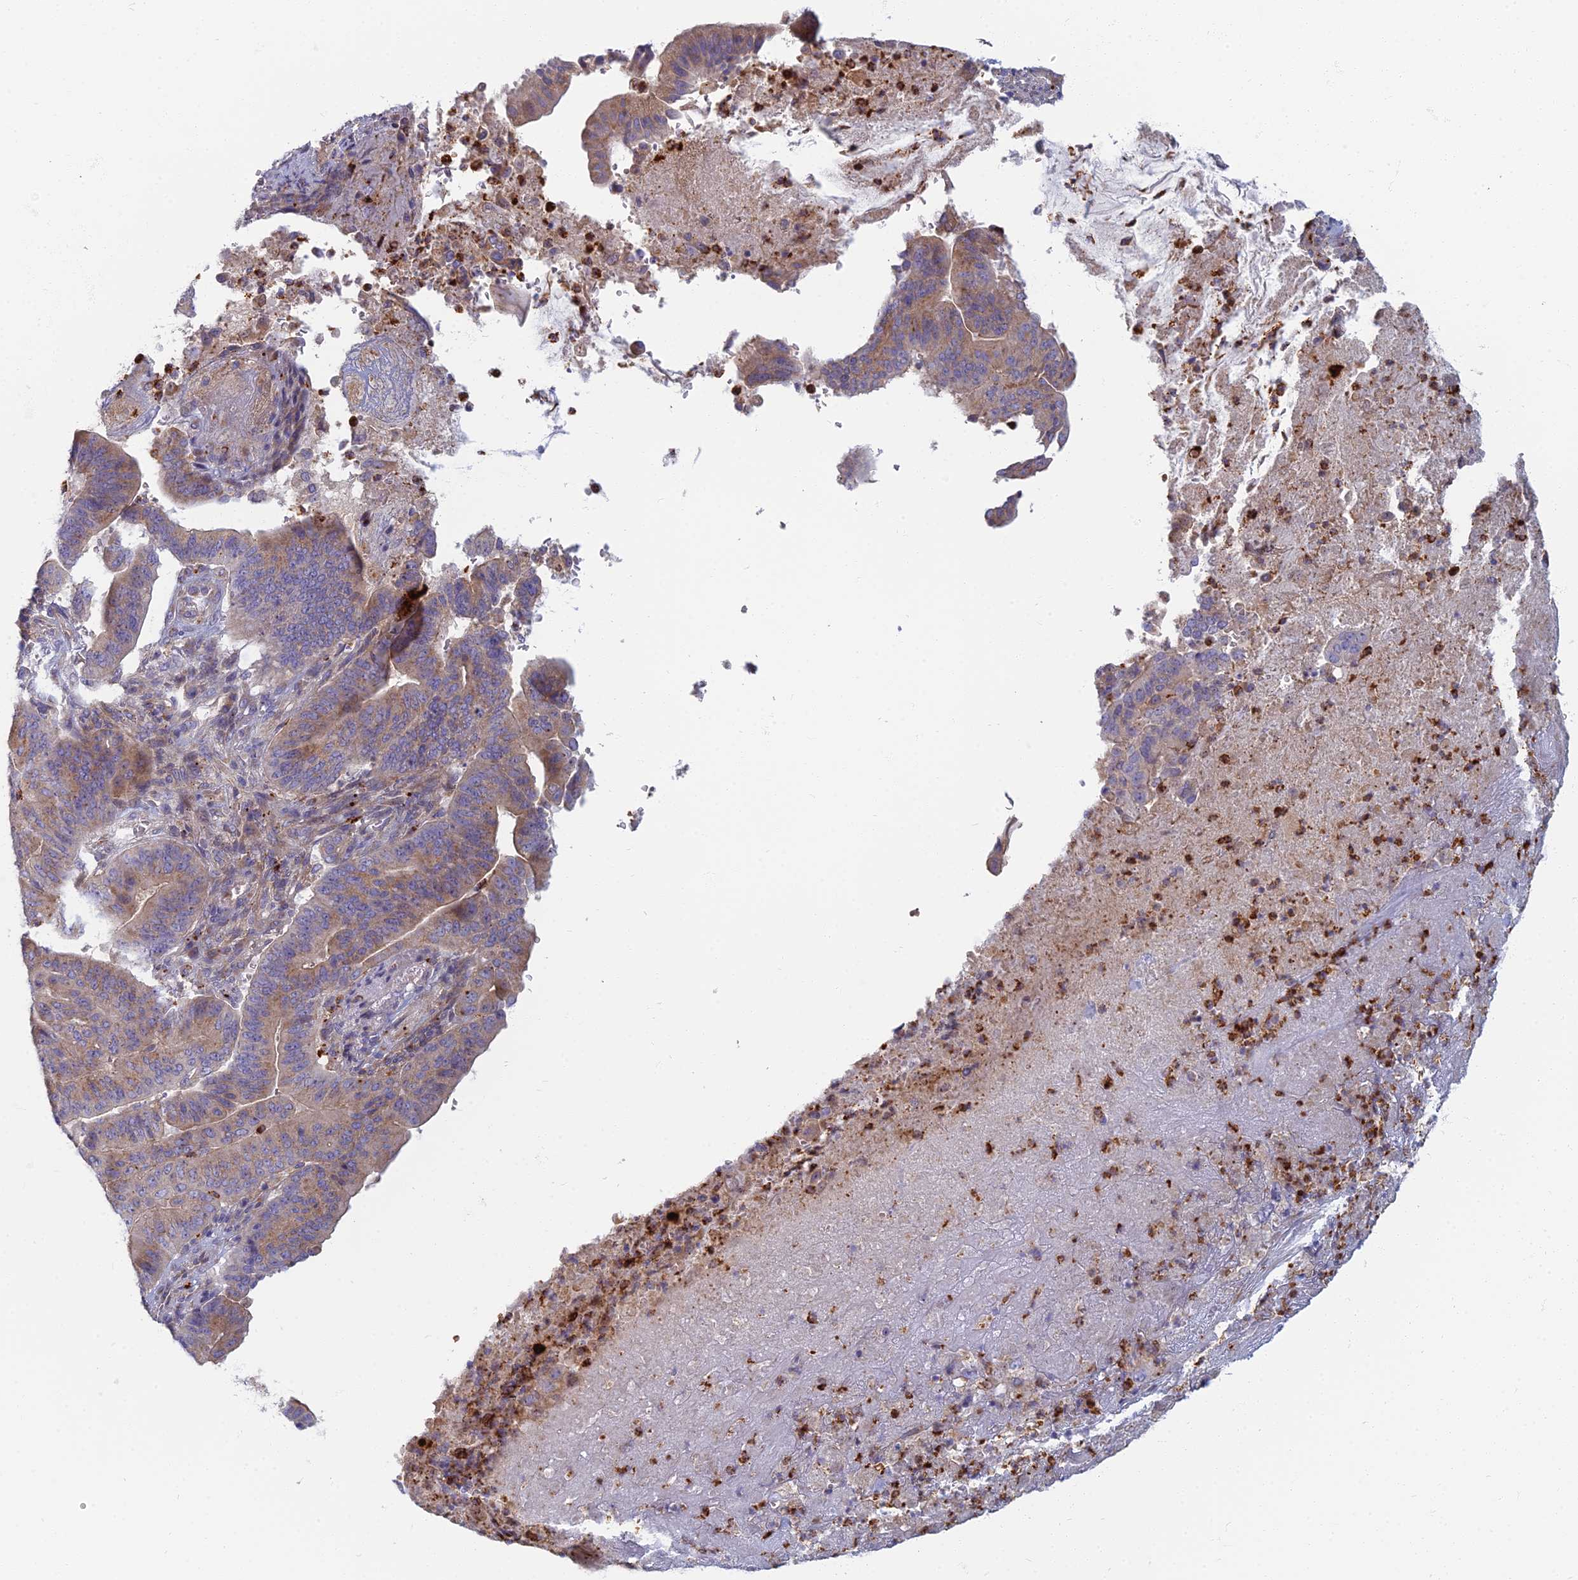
{"staining": {"intensity": "weak", "quantity": ">75%", "location": "cytoplasmic/membranous"}, "tissue": "pancreatic cancer", "cell_type": "Tumor cells", "image_type": "cancer", "snomed": [{"axis": "morphology", "description": "Adenocarcinoma, NOS"}, {"axis": "topography", "description": "Pancreas"}], "caption": "This is a photomicrograph of IHC staining of pancreatic adenocarcinoma, which shows weak staining in the cytoplasmic/membranous of tumor cells.", "gene": "PROX2", "patient": {"sex": "female", "age": 77}}